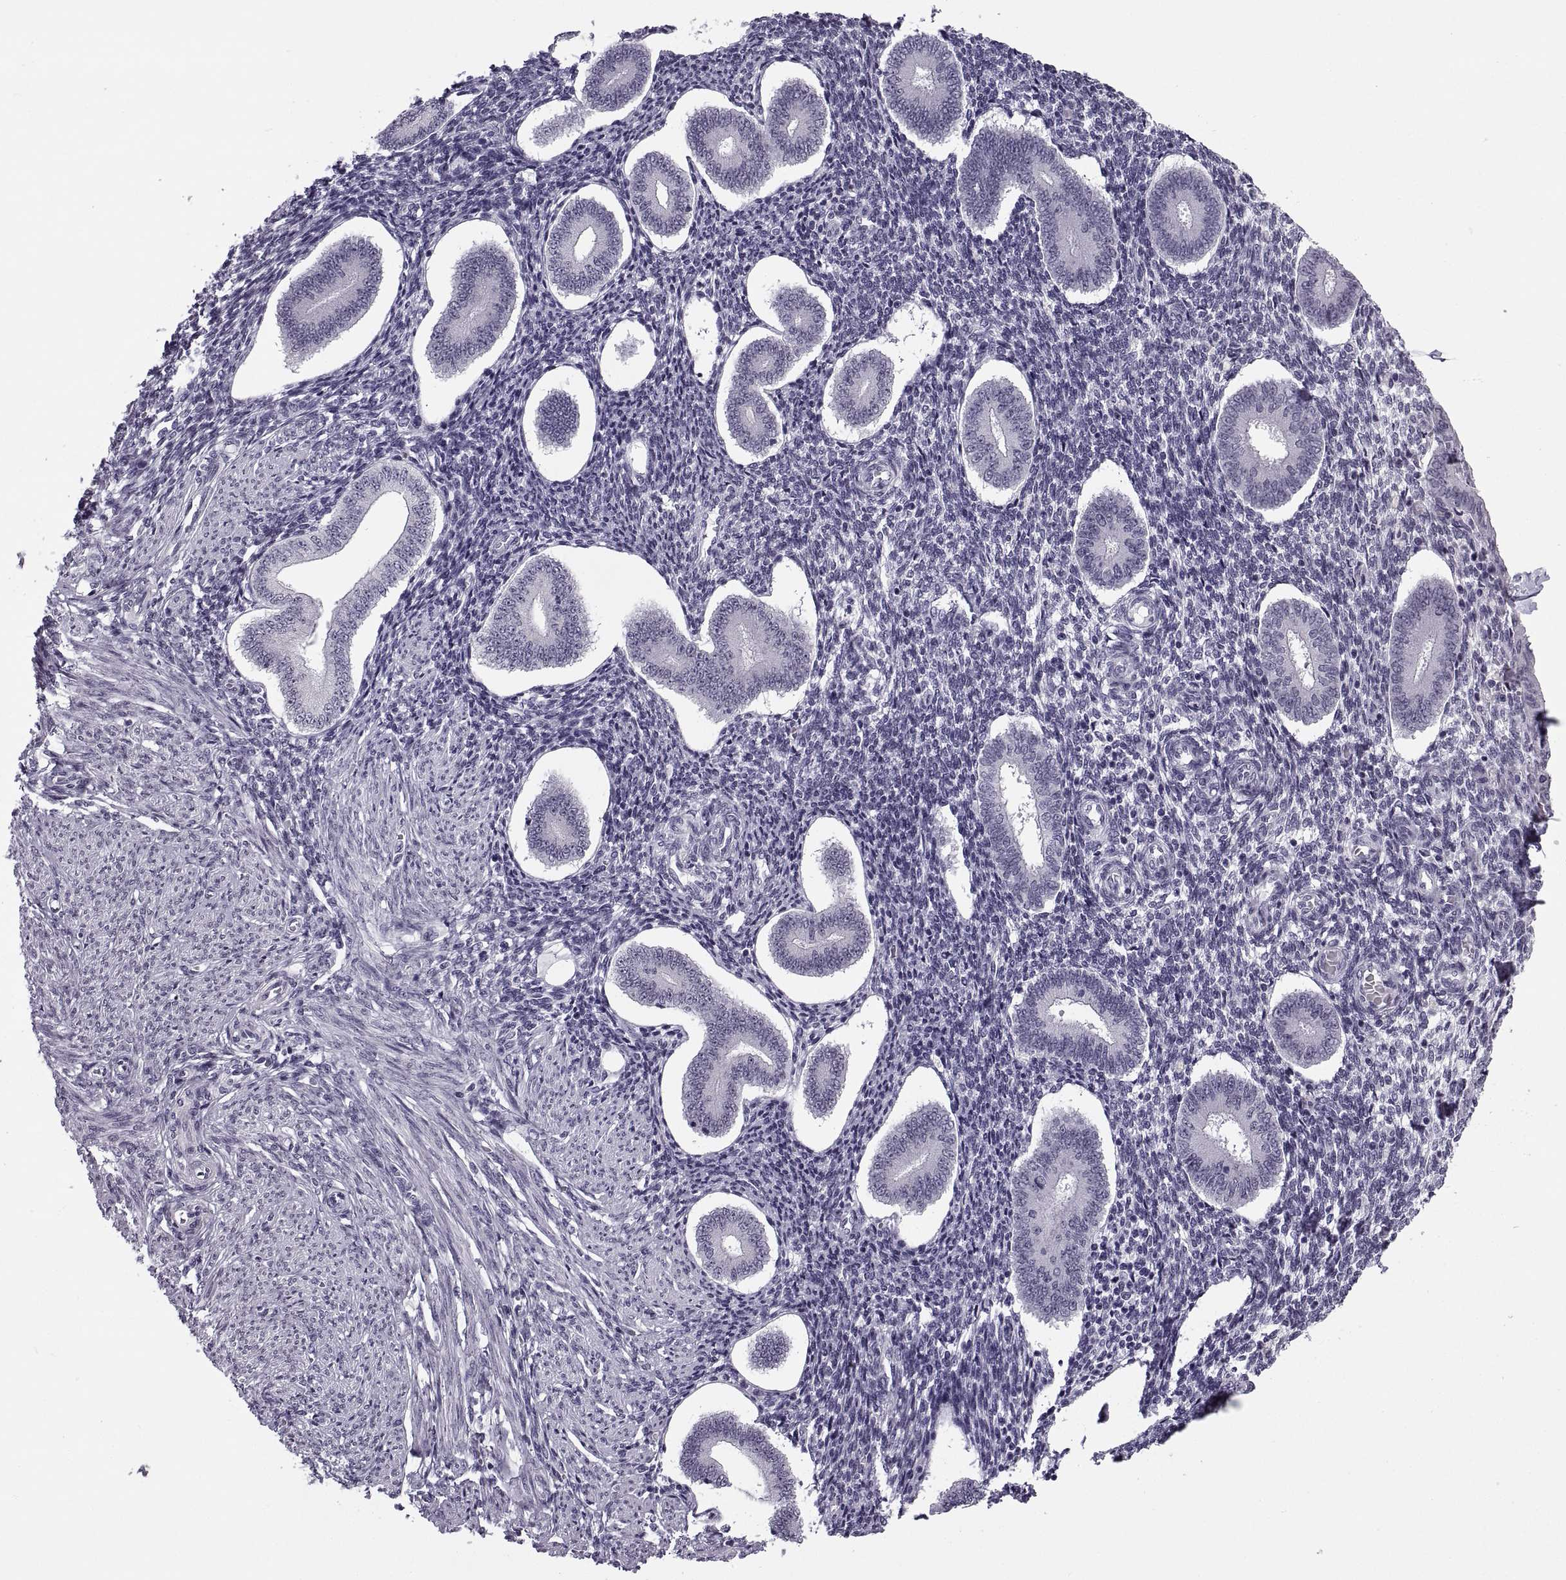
{"staining": {"intensity": "negative", "quantity": "none", "location": "none"}, "tissue": "endometrium", "cell_type": "Cells in endometrial stroma", "image_type": "normal", "snomed": [{"axis": "morphology", "description": "Normal tissue, NOS"}, {"axis": "topography", "description": "Endometrium"}], "caption": "Immunohistochemistry photomicrograph of unremarkable endometrium: human endometrium stained with DAB (3,3'-diaminobenzidine) displays no significant protein expression in cells in endometrial stroma. (Brightfield microscopy of DAB immunohistochemistry at high magnification).", "gene": "TBC1D3B", "patient": {"sex": "female", "age": 40}}